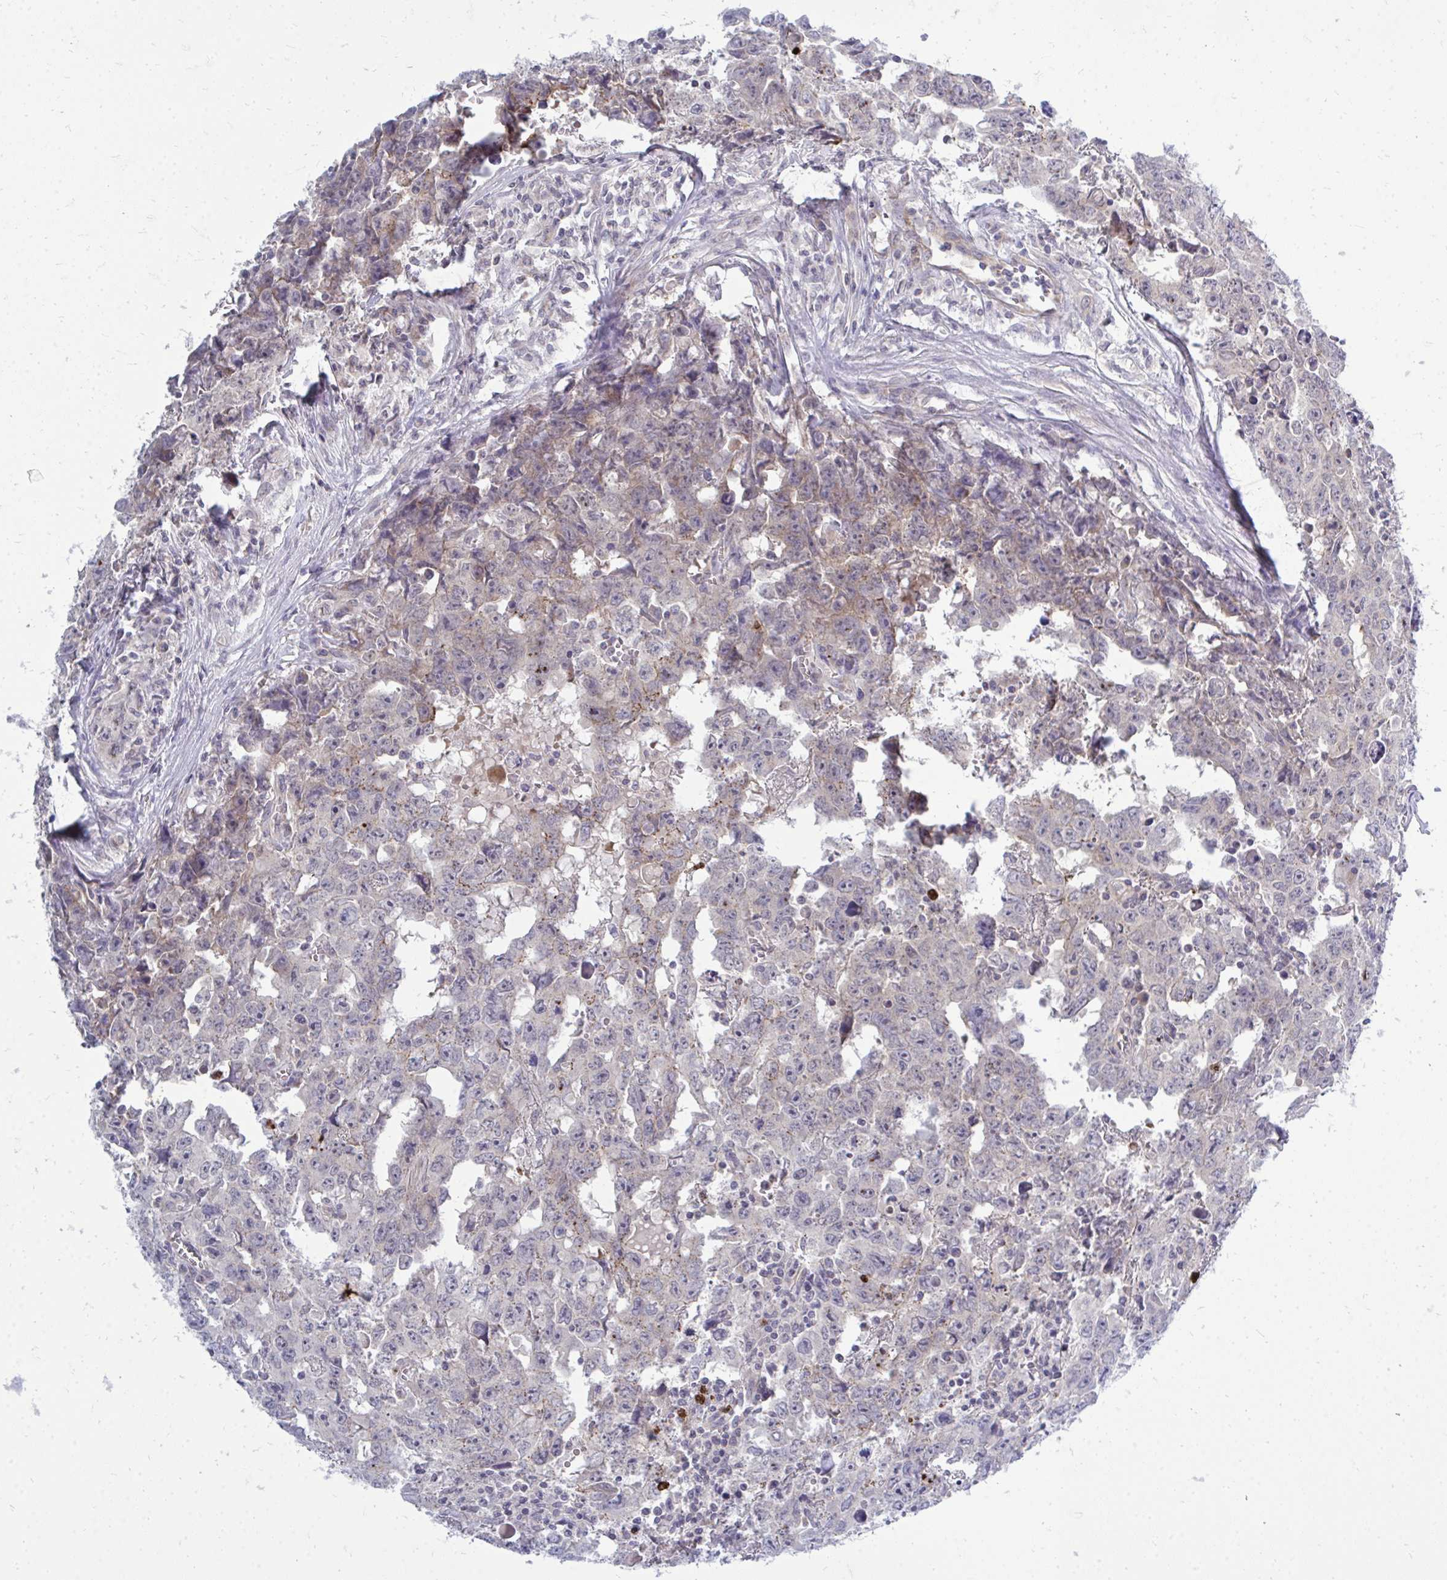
{"staining": {"intensity": "weak", "quantity": "<25%", "location": "cytoplasmic/membranous"}, "tissue": "testis cancer", "cell_type": "Tumor cells", "image_type": "cancer", "snomed": [{"axis": "morphology", "description": "Carcinoma, Embryonal, NOS"}, {"axis": "topography", "description": "Testis"}], "caption": "The micrograph reveals no staining of tumor cells in testis cancer.", "gene": "ACSL5", "patient": {"sex": "male", "age": 22}}